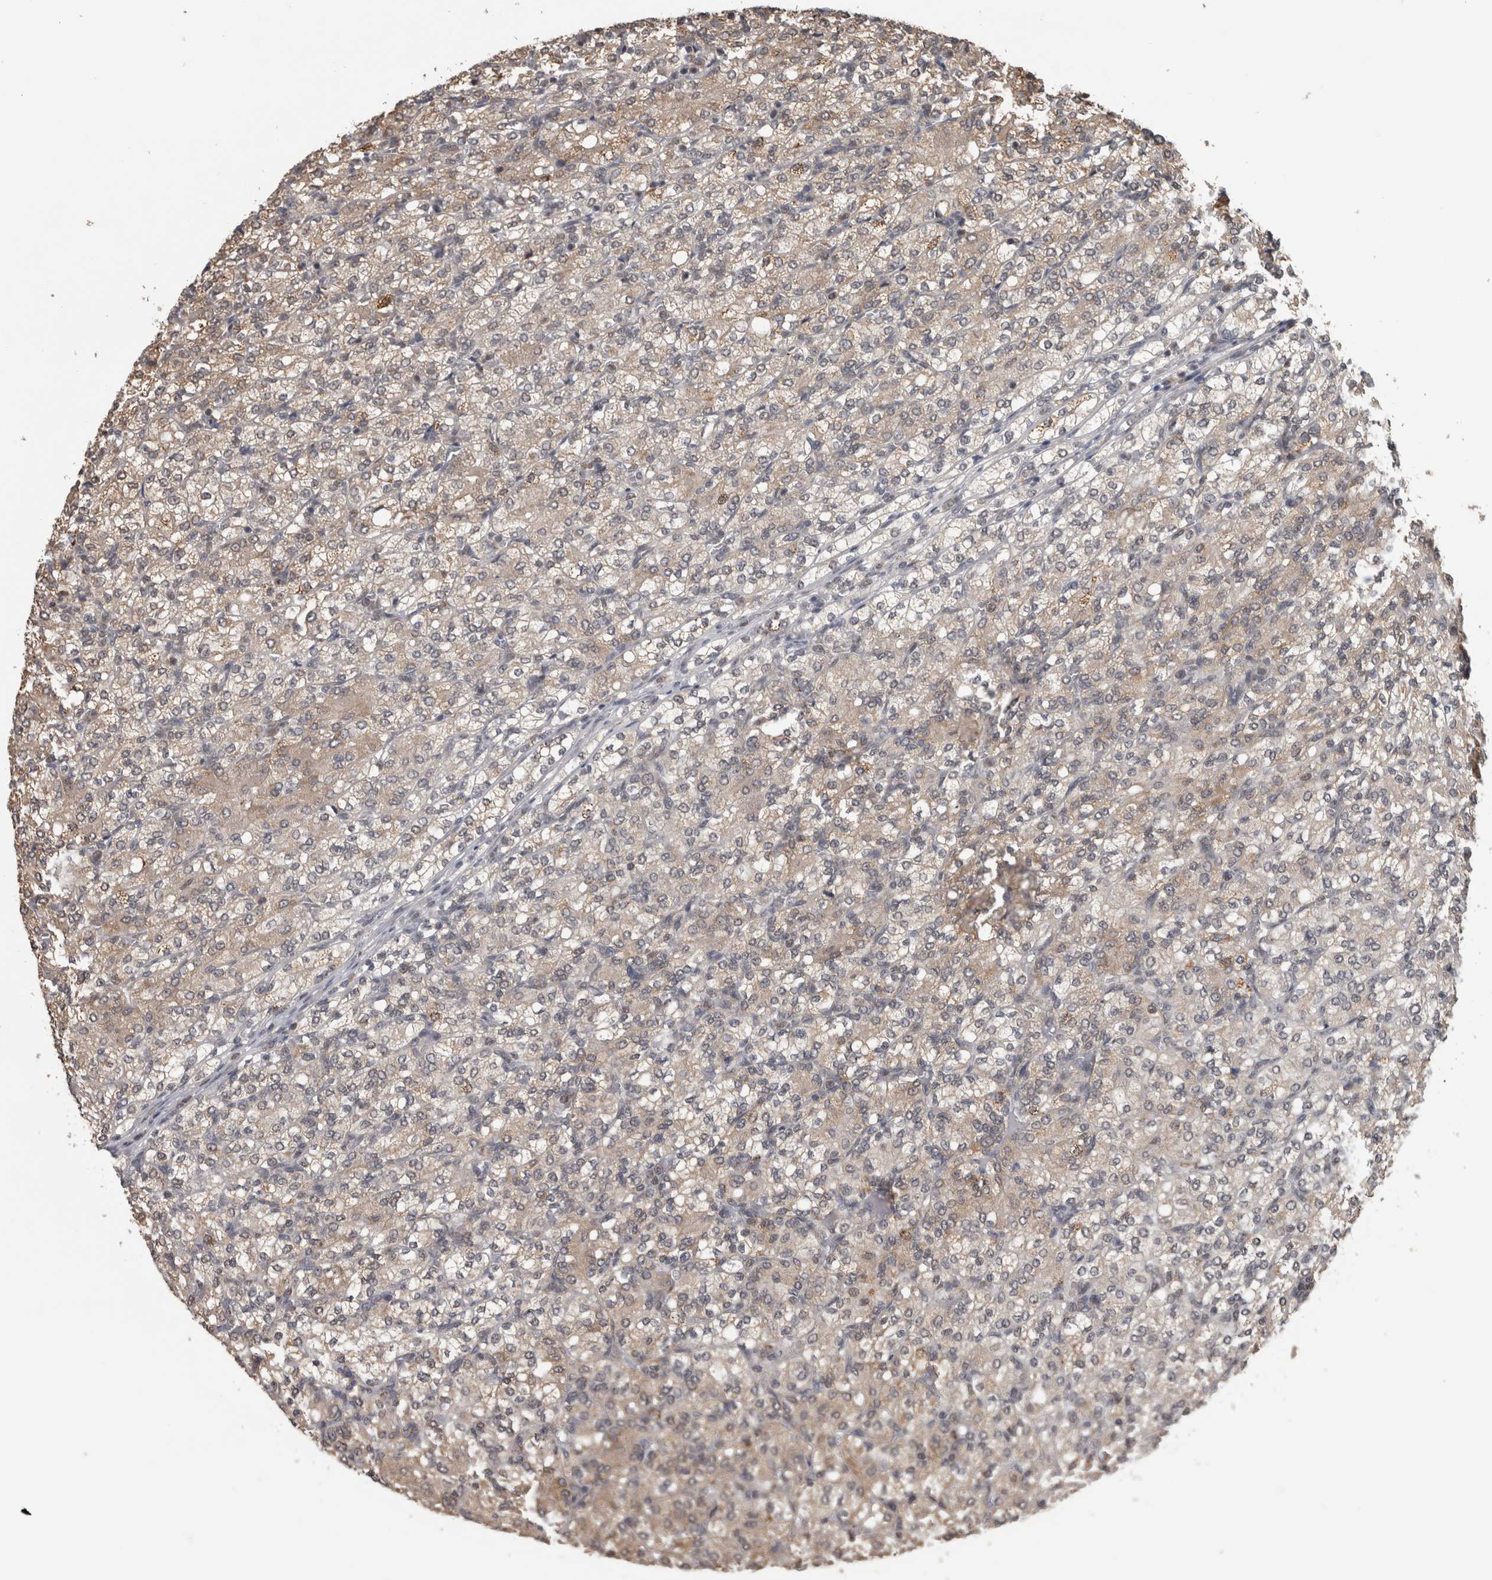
{"staining": {"intensity": "weak", "quantity": "<25%", "location": "cytoplasmic/membranous"}, "tissue": "renal cancer", "cell_type": "Tumor cells", "image_type": "cancer", "snomed": [{"axis": "morphology", "description": "Adenocarcinoma, NOS"}, {"axis": "topography", "description": "Kidney"}], "caption": "IHC of human renal cancer displays no staining in tumor cells.", "gene": "OR2K2", "patient": {"sex": "male", "age": 77}}